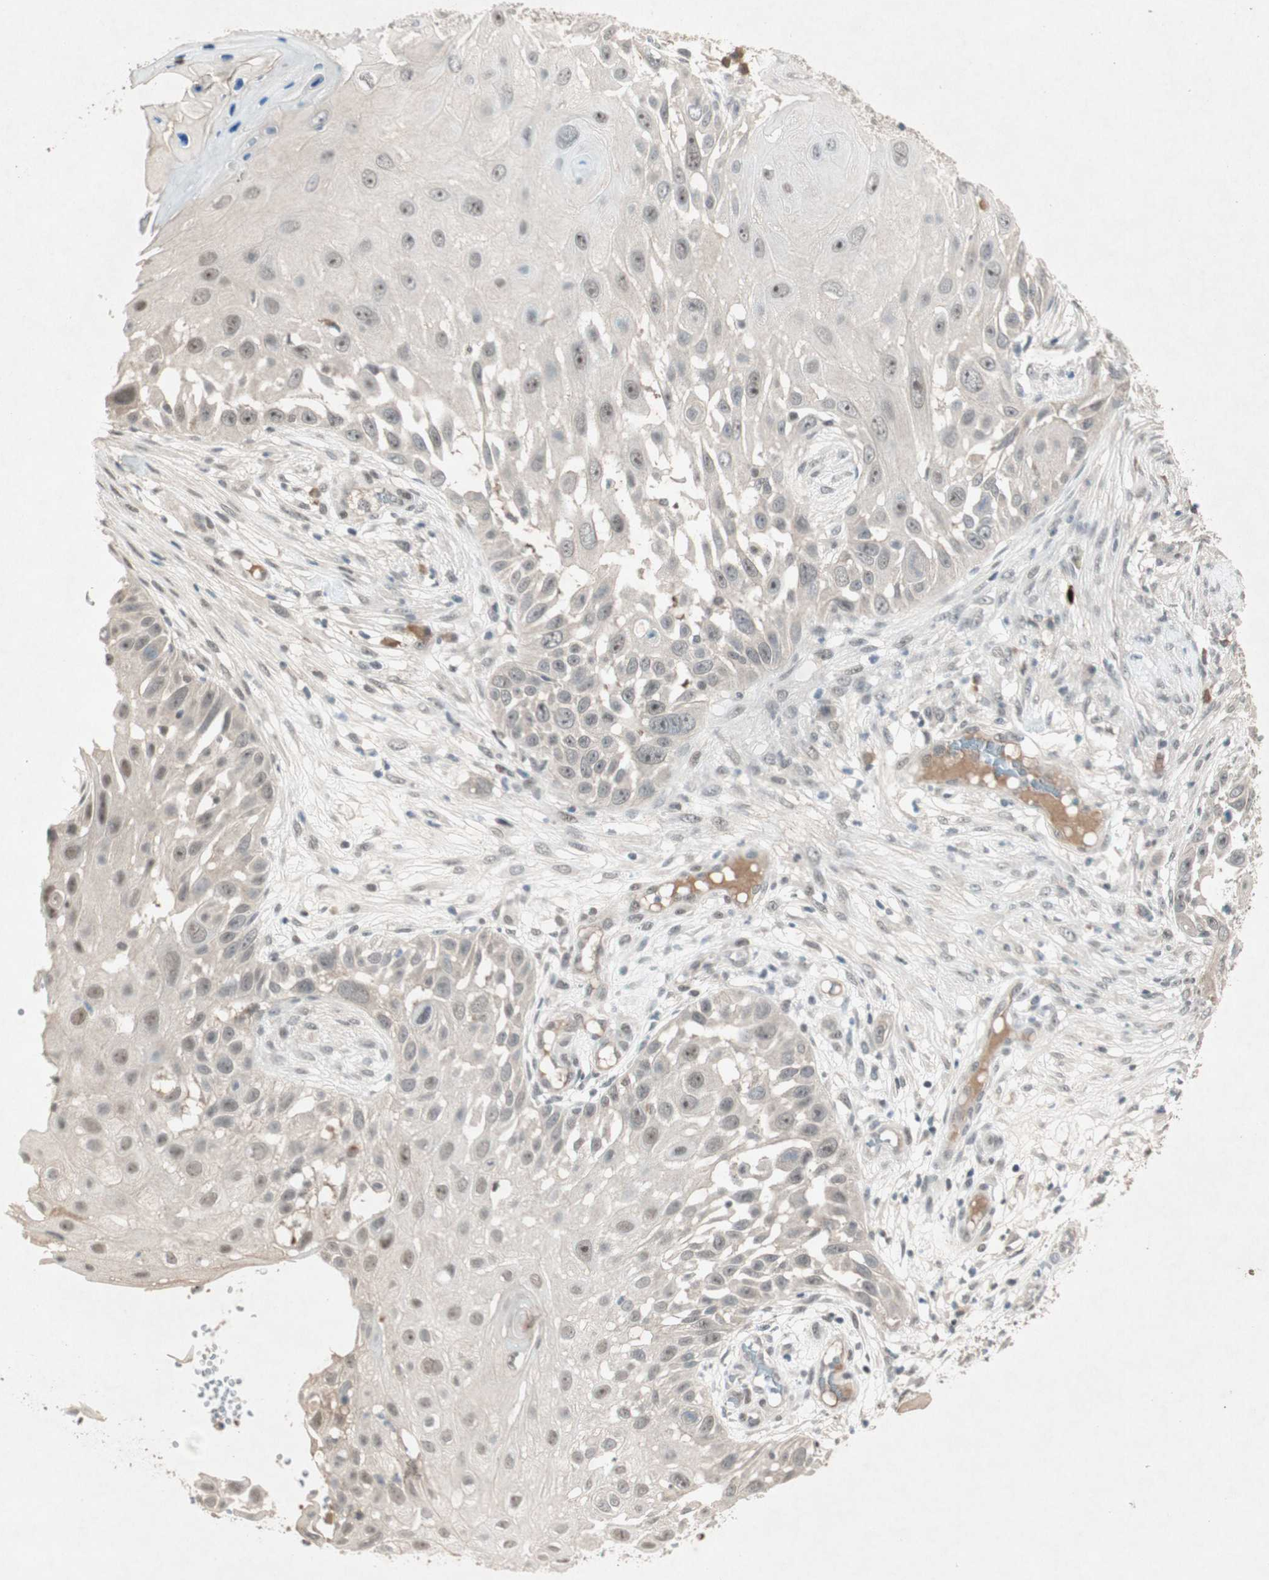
{"staining": {"intensity": "moderate", "quantity": "<25%", "location": "nuclear"}, "tissue": "skin cancer", "cell_type": "Tumor cells", "image_type": "cancer", "snomed": [{"axis": "morphology", "description": "Squamous cell carcinoma, NOS"}, {"axis": "topography", "description": "Skin"}], "caption": "Immunohistochemistry (DAB (3,3'-diaminobenzidine)) staining of human skin squamous cell carcinoma reveals moderate nuclear protein expression in approximately <25% of tumor cells.", "gene": "RNGTT", "patient": {"sex": "female", "age": 44}}